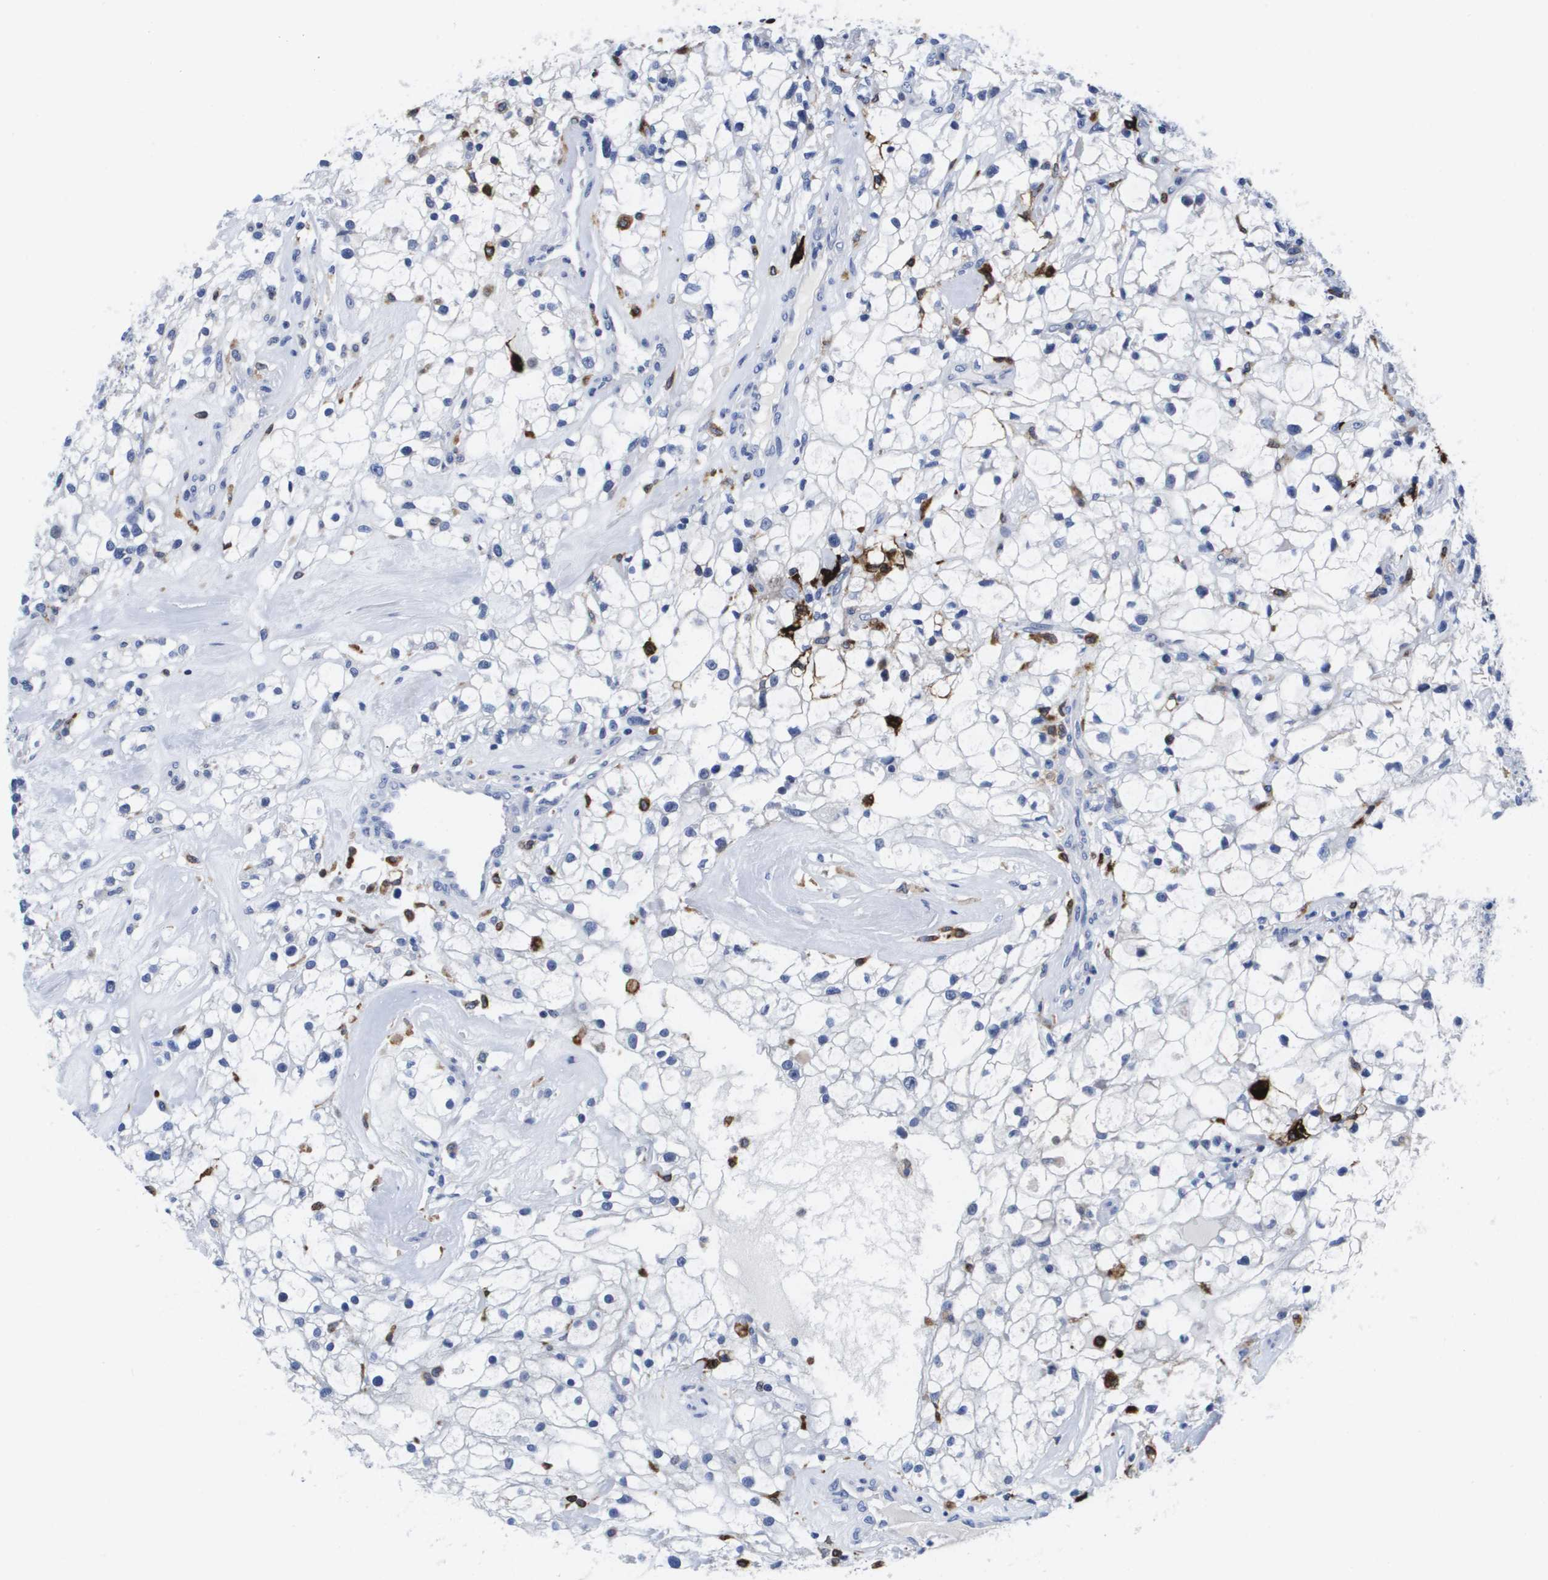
{"staining": {"intensity": "negative", "quantity": "none", "location": "none"}, "tissue": "renal cancer", "cell_type": "Tumor cells", "image_type": "cancer", "snomed": [{"axis": "morphology", "description": "Adenocarcinoma, NOS"}, {"axis": "topography", "description": "Kidney"}], "caption": "Micrograph shows no significant protein expression in tumor cells of adenocarcinoma (renal).", "gene": "HMOX1", "patient": {"sex": "female", "age": 60}}